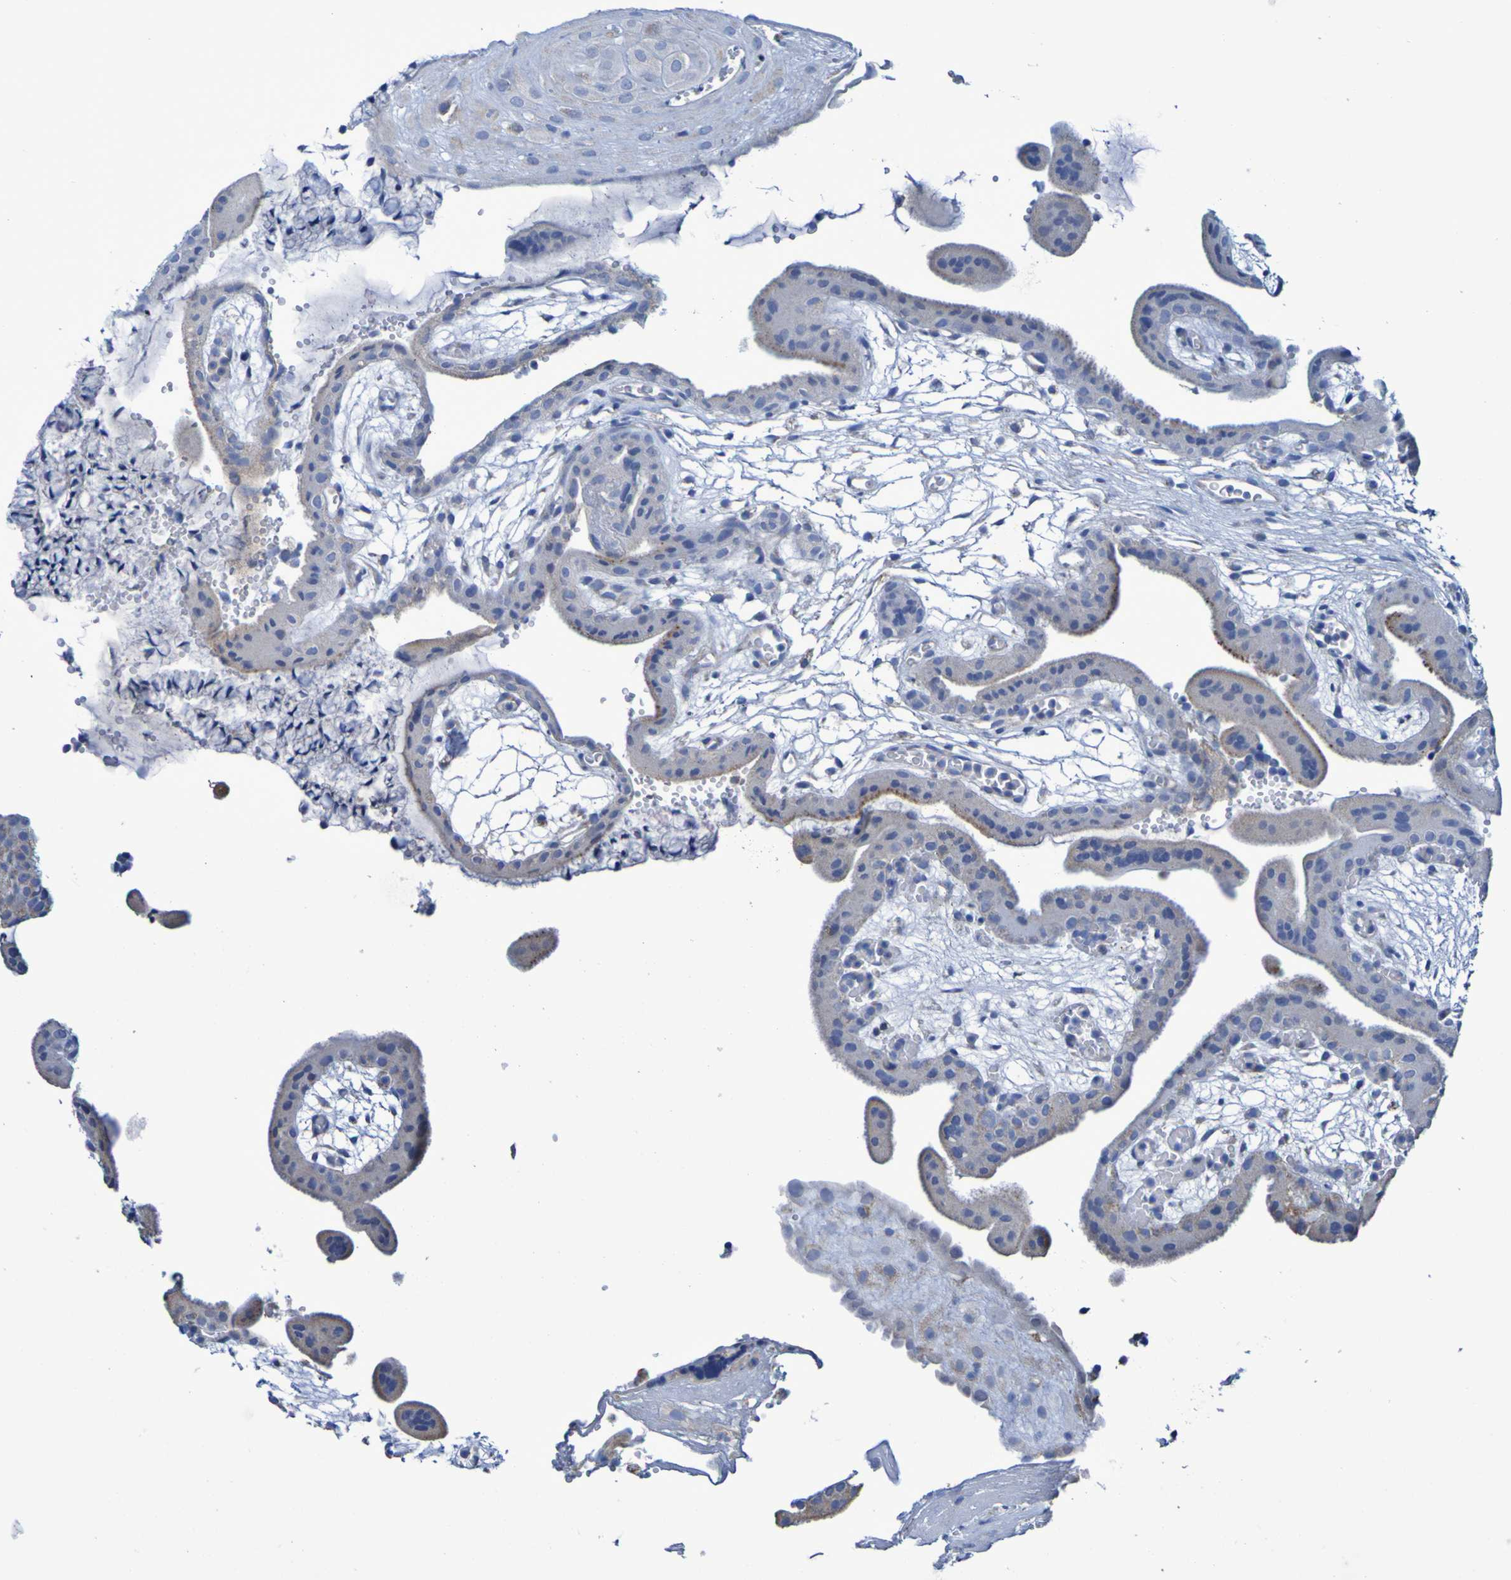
{"staining": {"intensity": "weak", "quantity": "<25%", "location": "cytoplasmic/membranous"}, "tissue": "placenta", "cell_type": "Decidual cells", "image_type": "normal", "snomed": [{"axis": "morphology", "description": "Normal tissue, NOS"}, {"axis": "topography", "description": "Placenta"}], "caption": "IHC micrograph of benign human placenta stained for a protein (brown), which exhibits no staining in decidual cells.", "gene": "CNTN2", "patient": {"sex": "female", "age": 18}}